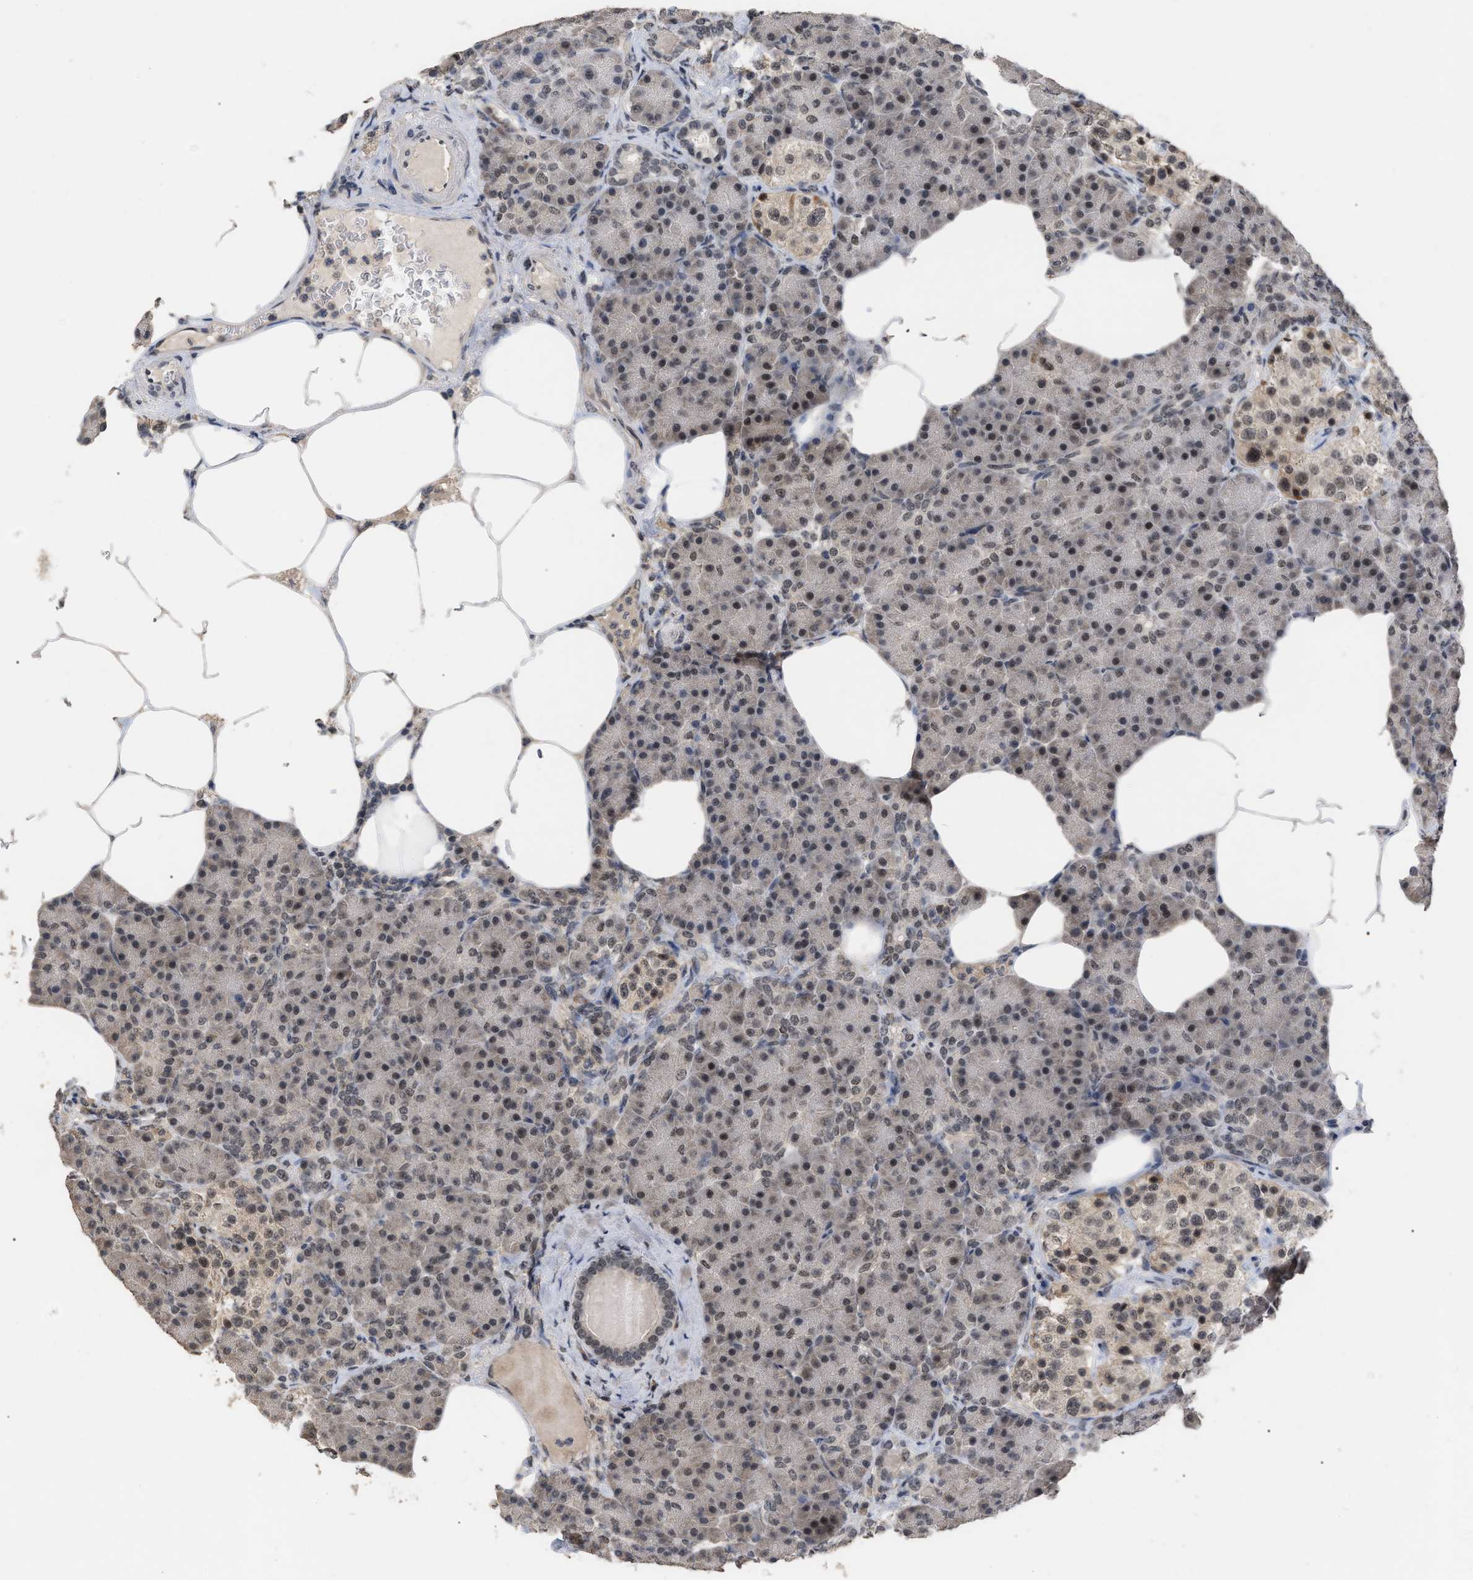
{"staining": {"intensity": "weak", "quantity": ">75%", "location": "nuclear"}, "tissue": "pancreas", "cell_type": "Exocrine glandular cells", "image_type": "normal", "snomed": [{"axis": "morphology", "description": "Normal tissue, NOS"}, {"axis": "topography", "description": "Pancreas"}], "caption": "Approximately >75% of exocrine glandular cells in normal human pancreas show weak nuclear protein staining as visualized by brown immunohistochemical staining.", "gene": "JAZF1", "patient": {"sex": "female", "age": 70}}